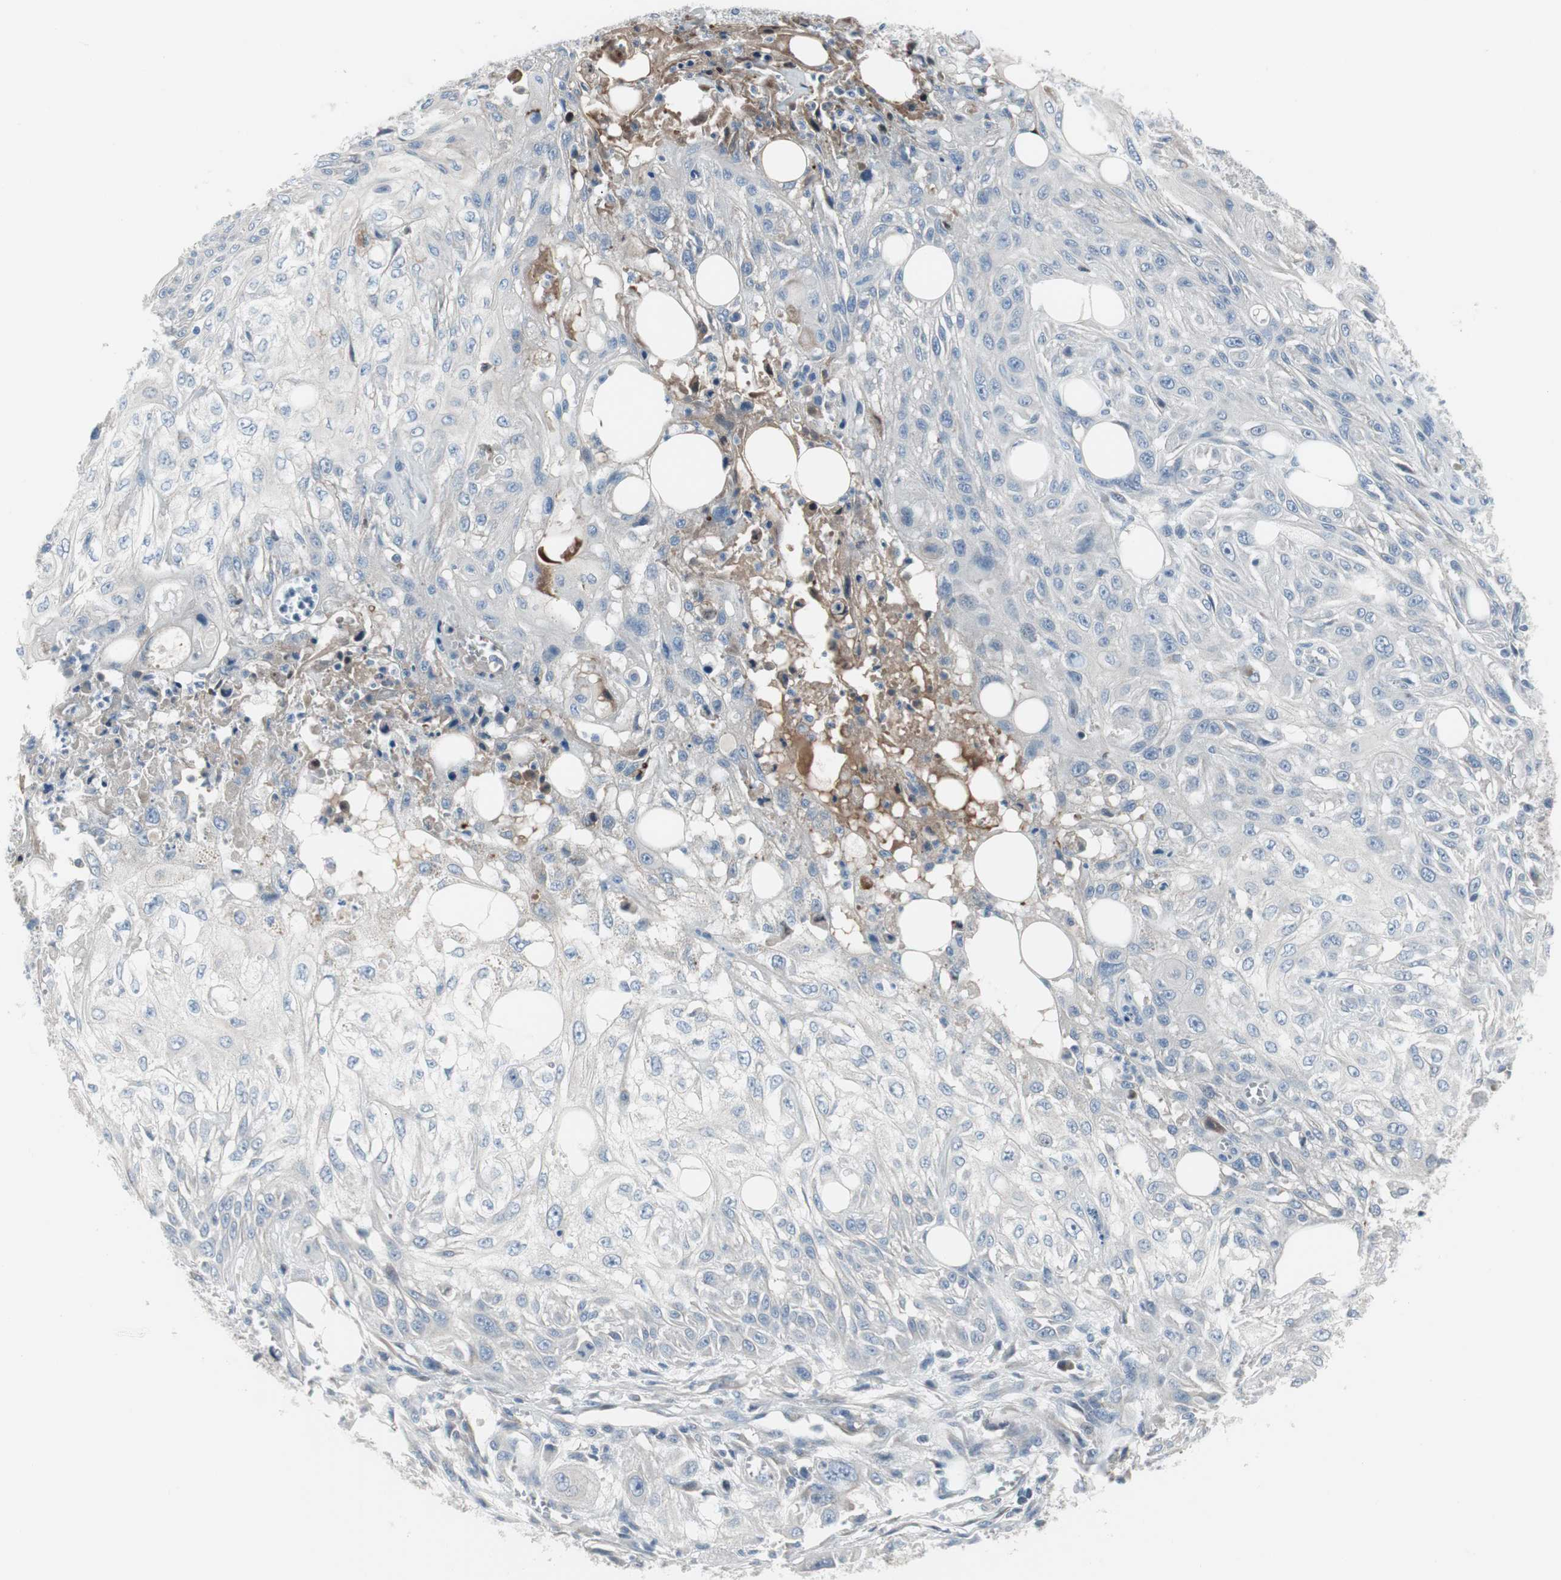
{"staining": {"intensity": "negative", "quantity": "none", "location": "none"}, "tissue": "skin cancer", "cell_type": "Tumor cells", "image_type": "cancer", "snomed": [{"axis": "morphology", "description": "Squamous cell carcinoma, NOS"}, {"axis": "topography", "description": "Skin"}], "caption": "IHC histopathology image of skin cancer (squamous cell carcinoma) stained for a protein (brown), which shows no staining in tumor cells.", "gene": "PIGR", "patient": {"sex": "male", "age": 75}}